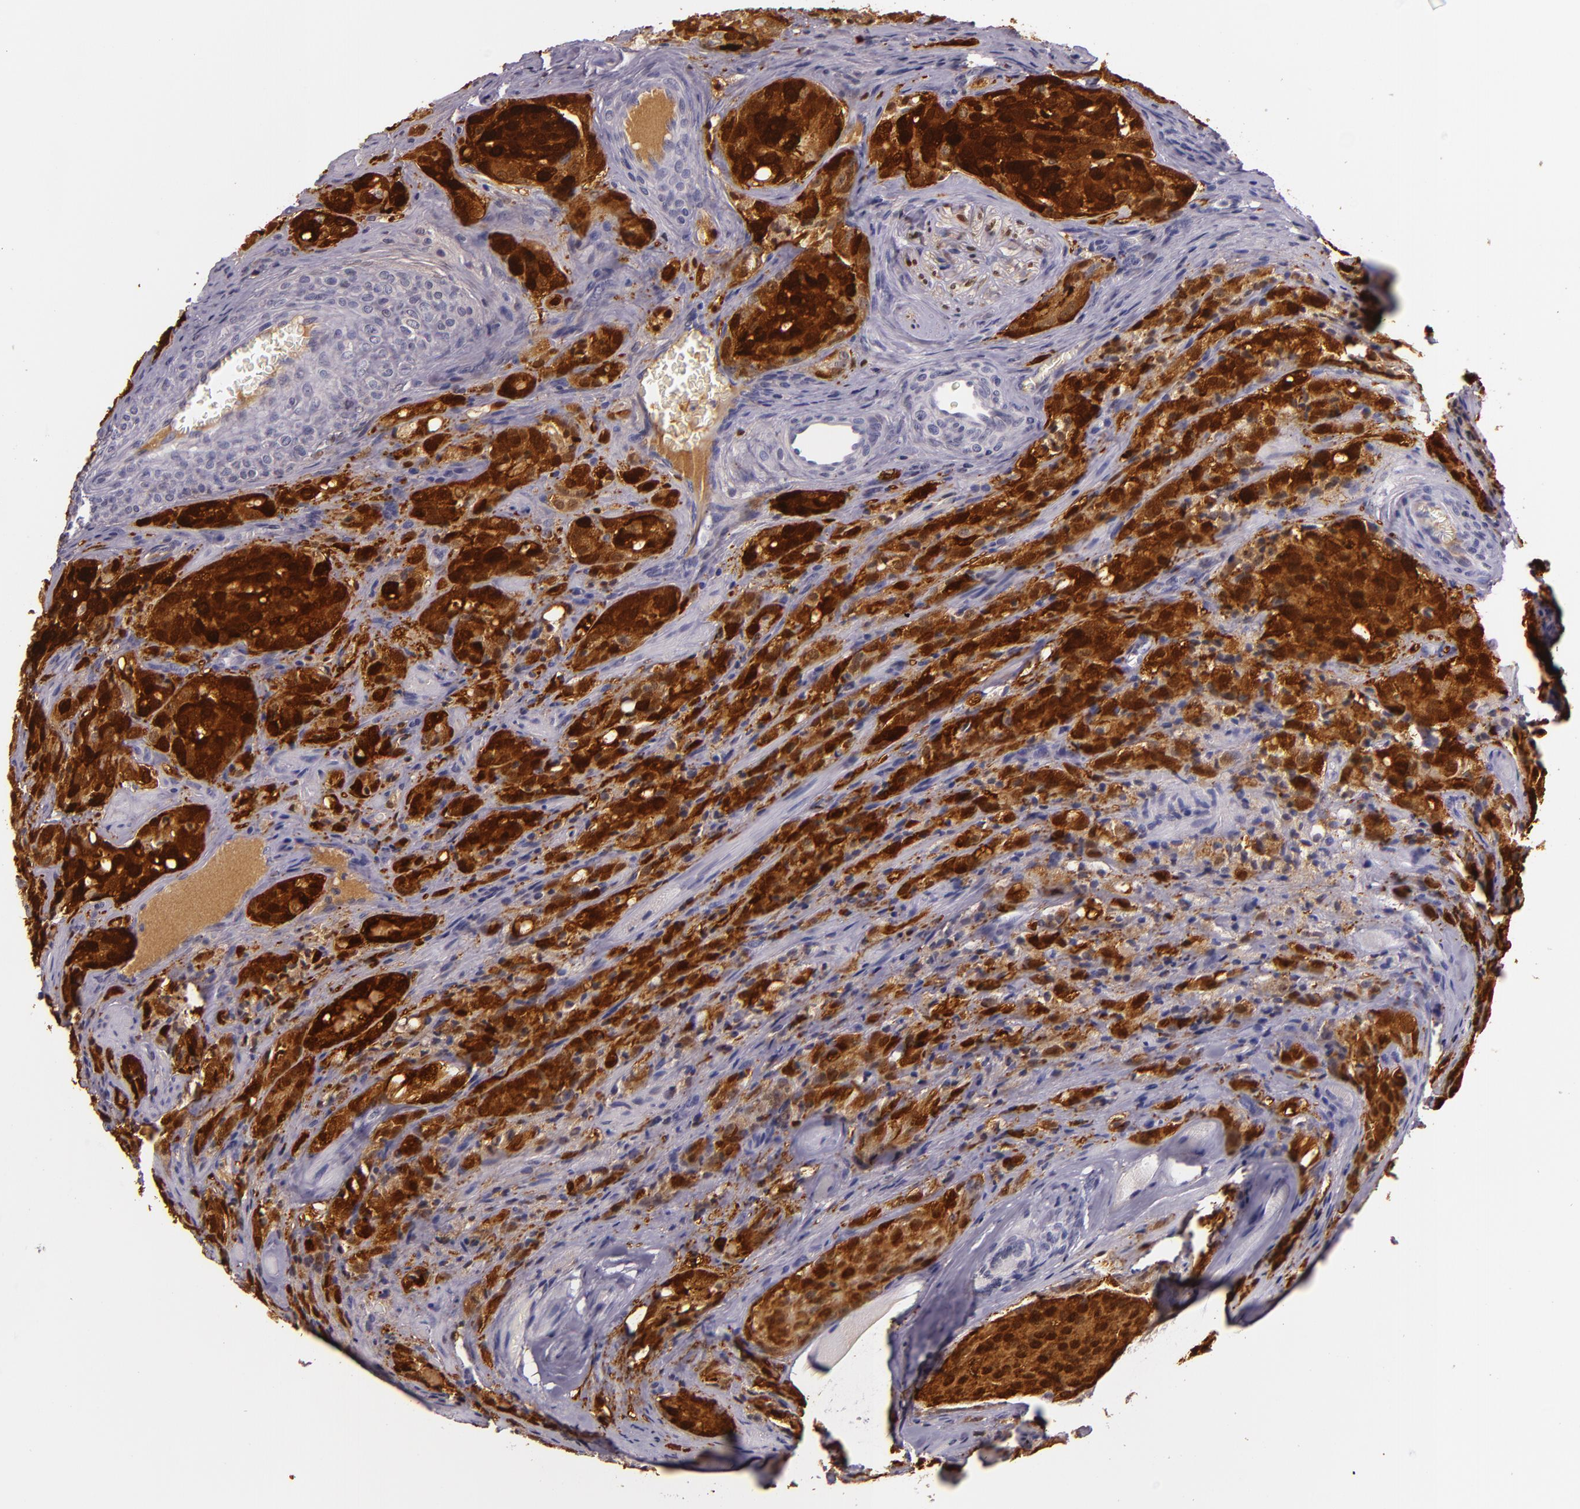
{"staining": {"intensity": "strong", "quantity": ">75%", "location": "cytoplasmic/membranous,nuclear"}, "tissue": "prostate cancer", "cell_type": "Tumor cells", "image_type": "cancer", "snomed": [{"axis": "morphology", "description": "Adenocarcinoma, Medium grade"}, {"axis": "topography", "description": "Prostate"}], "caption": "Protein expression analysis of human prostate cancer (adenocarcinoma (medium-grade)) reveals strong cytoplasmic/membranous and nuclear positivity in approximately >75% of tumor cells. The staining is performed using DAB brown chromogen to label protein expression. The nuclei are counter-stained blue using hematoxylin.", "gene": "MT1A", "patient": {"sex": "male", "age": 60}}